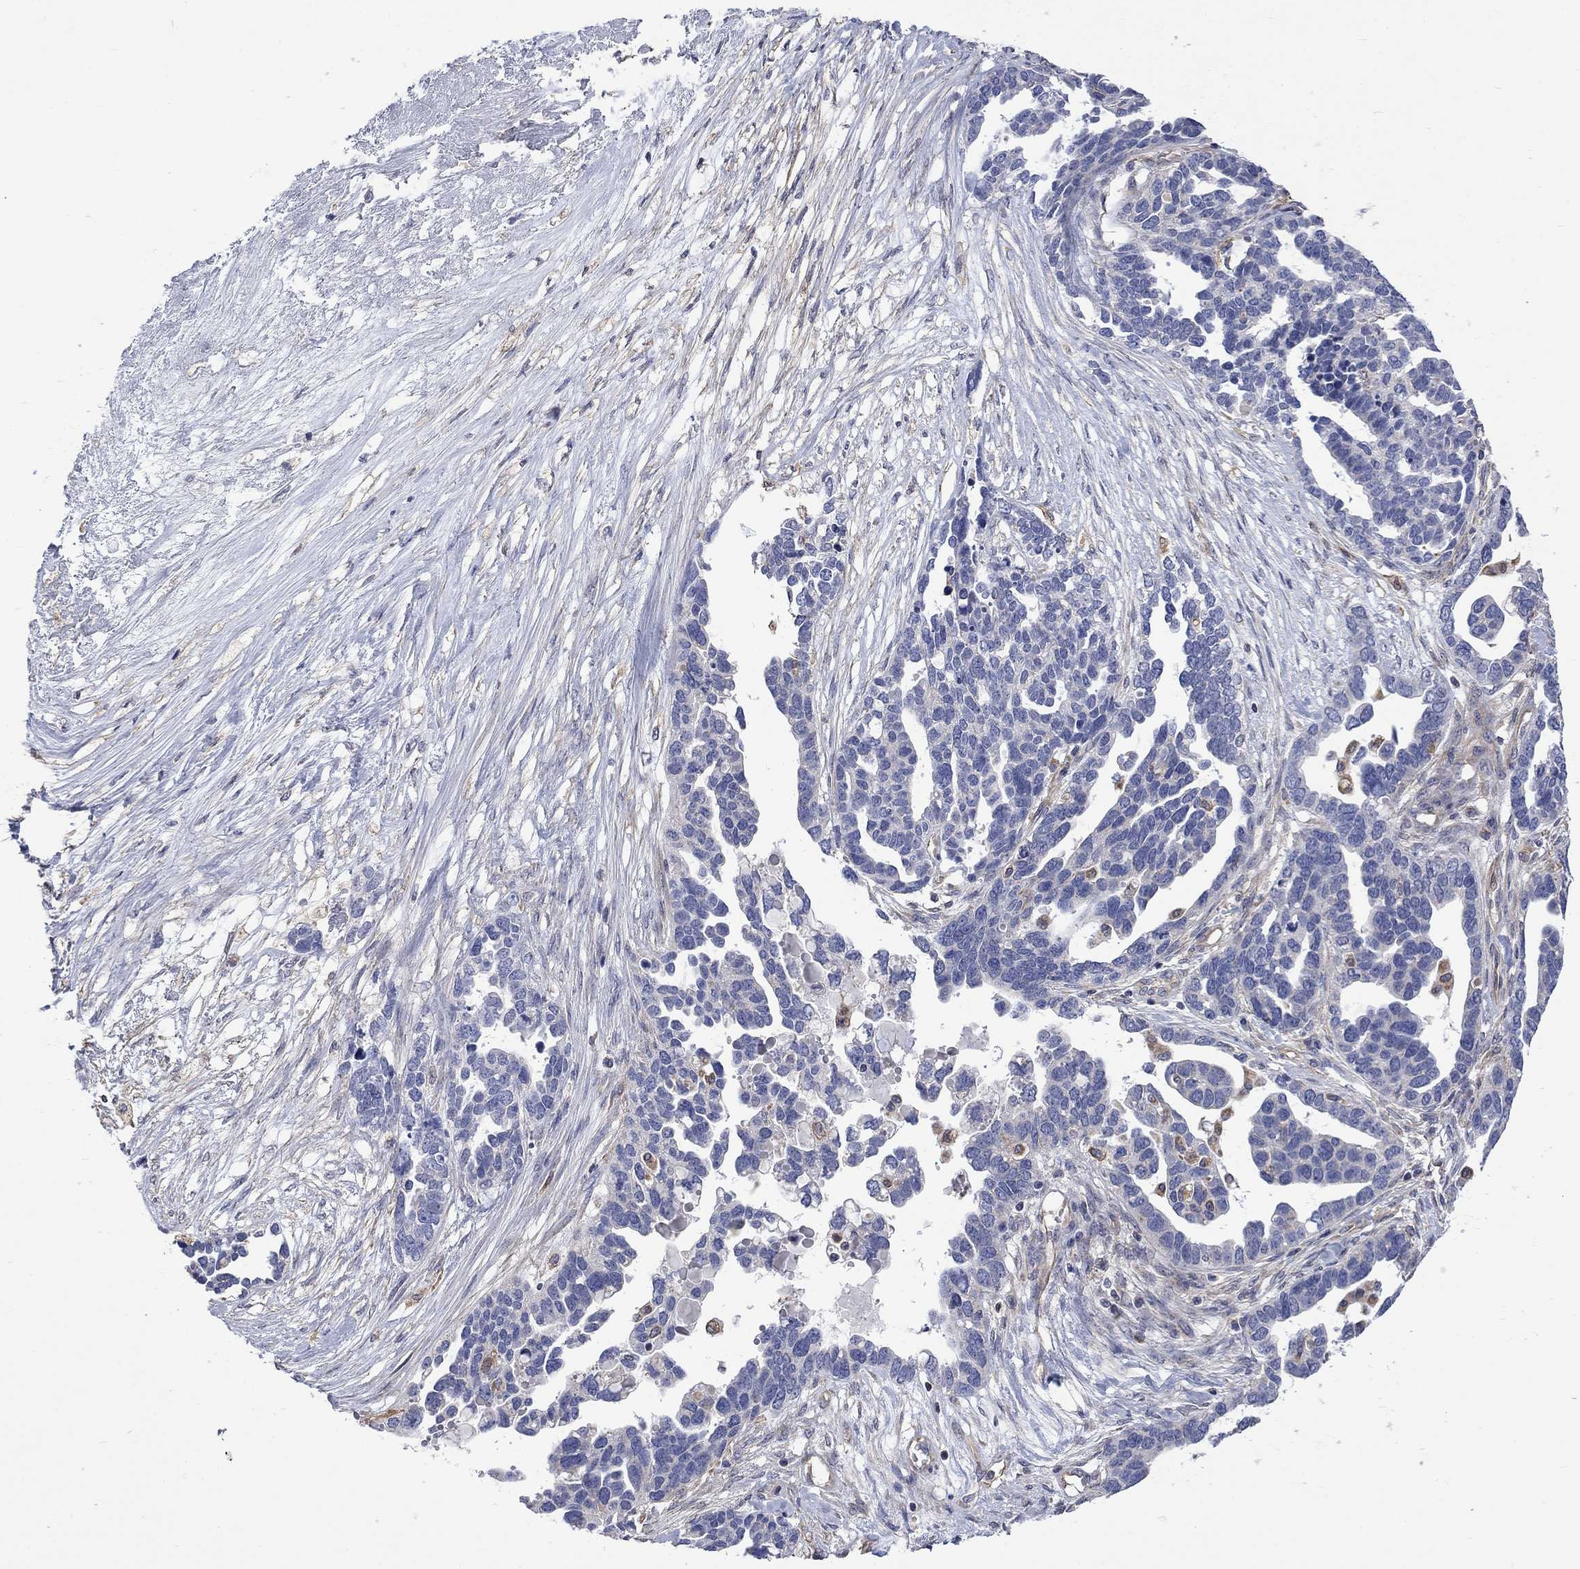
{"staining": {"intensity": "negative", "quantity": "none", "location": "none"}, "tissue": "ovarian cancer", "cell_type": "Tumor cells", "image_type": "cancer", "snomed": [{"axis": "morphology", "description": "Cystadenocarcinoma, serous, NOS"}, {"axis": "topography", "description": "Ovary"}], "caption": "Immunohistochemistry (IHC) of serous cystadenocarcinoma (ovarian) shows no expression in tumor cells.", "gene": "CAMKK2", "patient": {"sex": "female", "age": 54}}